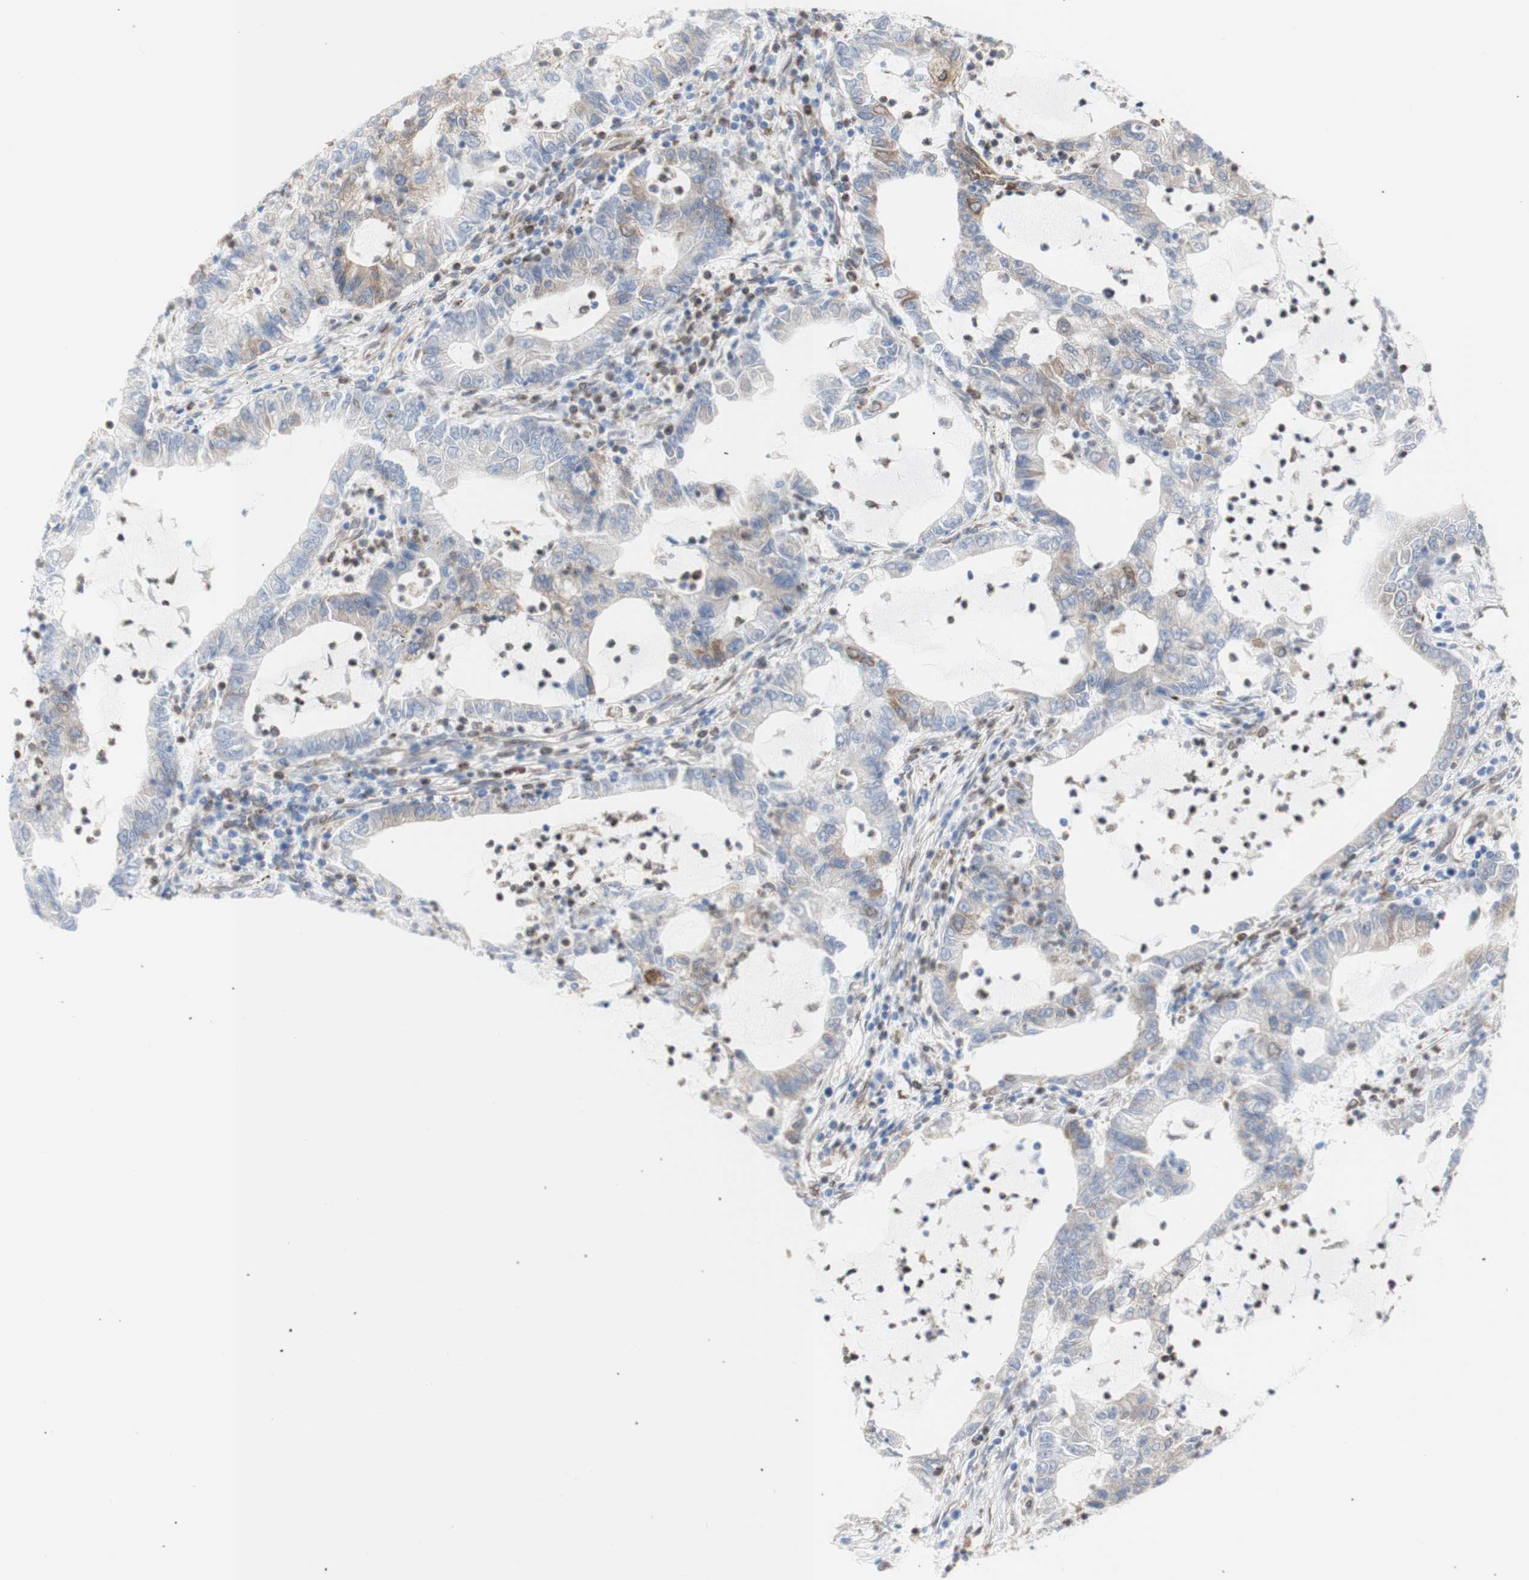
{"staining": {"intensity": "negative", "quantity": "none", "location": "none"}, "tissue": "lung cancer", "cell_type": "Tumor cells", "image_type": "cancer", "snomed": [{"axis": "morphology", "description": "Adenocarcinoma, NOS"}, {"axis": "topography", "description": "Lung"}], "caption": "Immunohistochemistry of human lung cancer (adenocarcinoma) shows no staining in tumor cells.", "gene": "ERLIN1", "patient": {"sex": "female", "age": 51}}